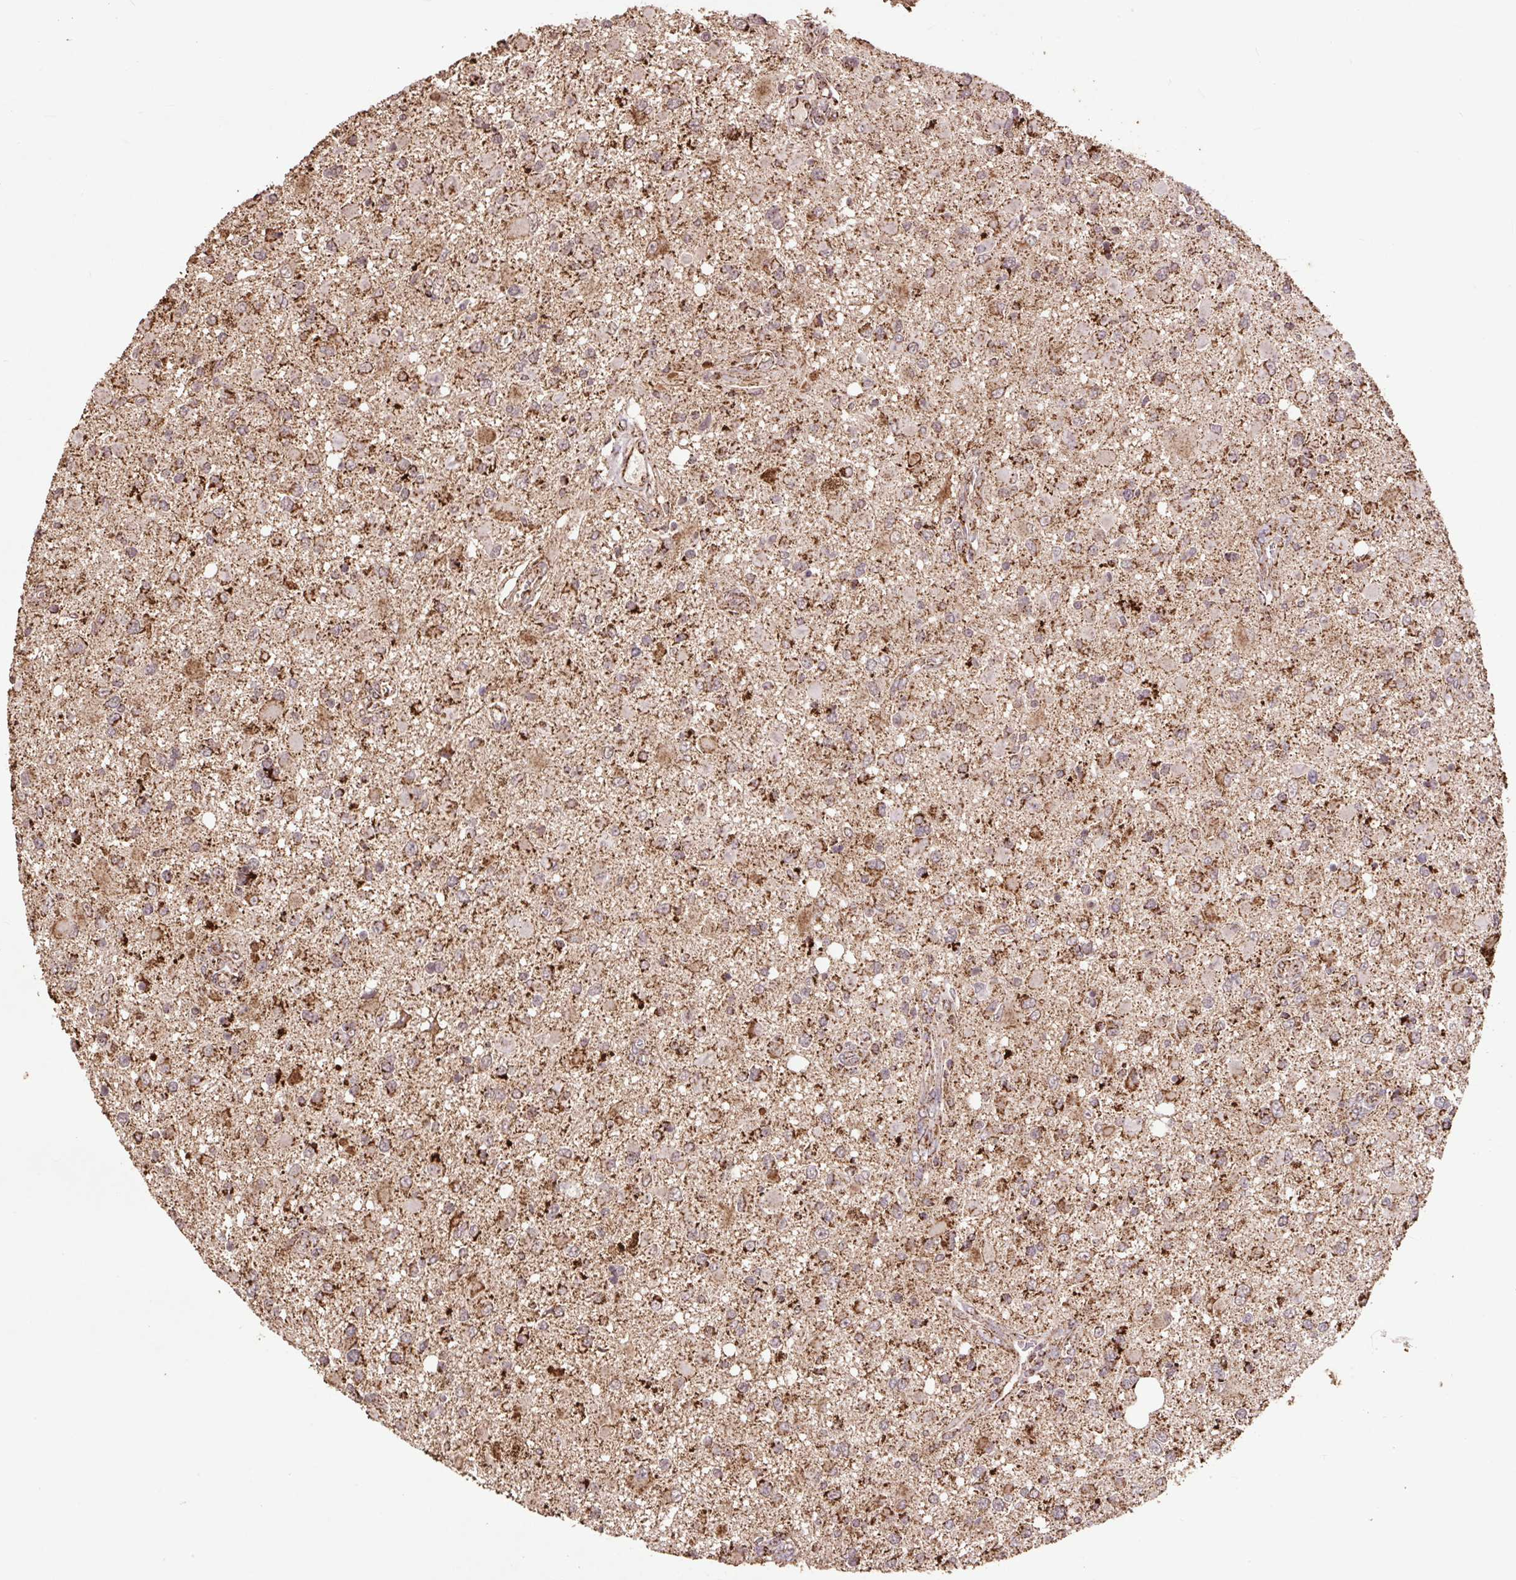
{"staining": {"intensity": "moderate", "quantity": ">75%", "location": "cytoplasmic/membranous"}, "tissue": "glioma", "cell_type": "Tumor cells", "image_type": "cancer", "snomed": [{"axis": "morphology", "description": "Glioma, malignant, High grade"}, {"axis": "topography", "description": "Brain"}], "caption": "Immunohistochemistry (IHC) image of neoplastic tissue: human malignant glioma (high-grade) stained using IHC demonstrates medium levels of moderate protein expression localized specifically in the cytoplasmic/membranous of tumor cells, appearing as a cytoplasmic/membranous brown color.", "gene": "ATP5F1A", "patient": {"sex": "male", "age": 53}}